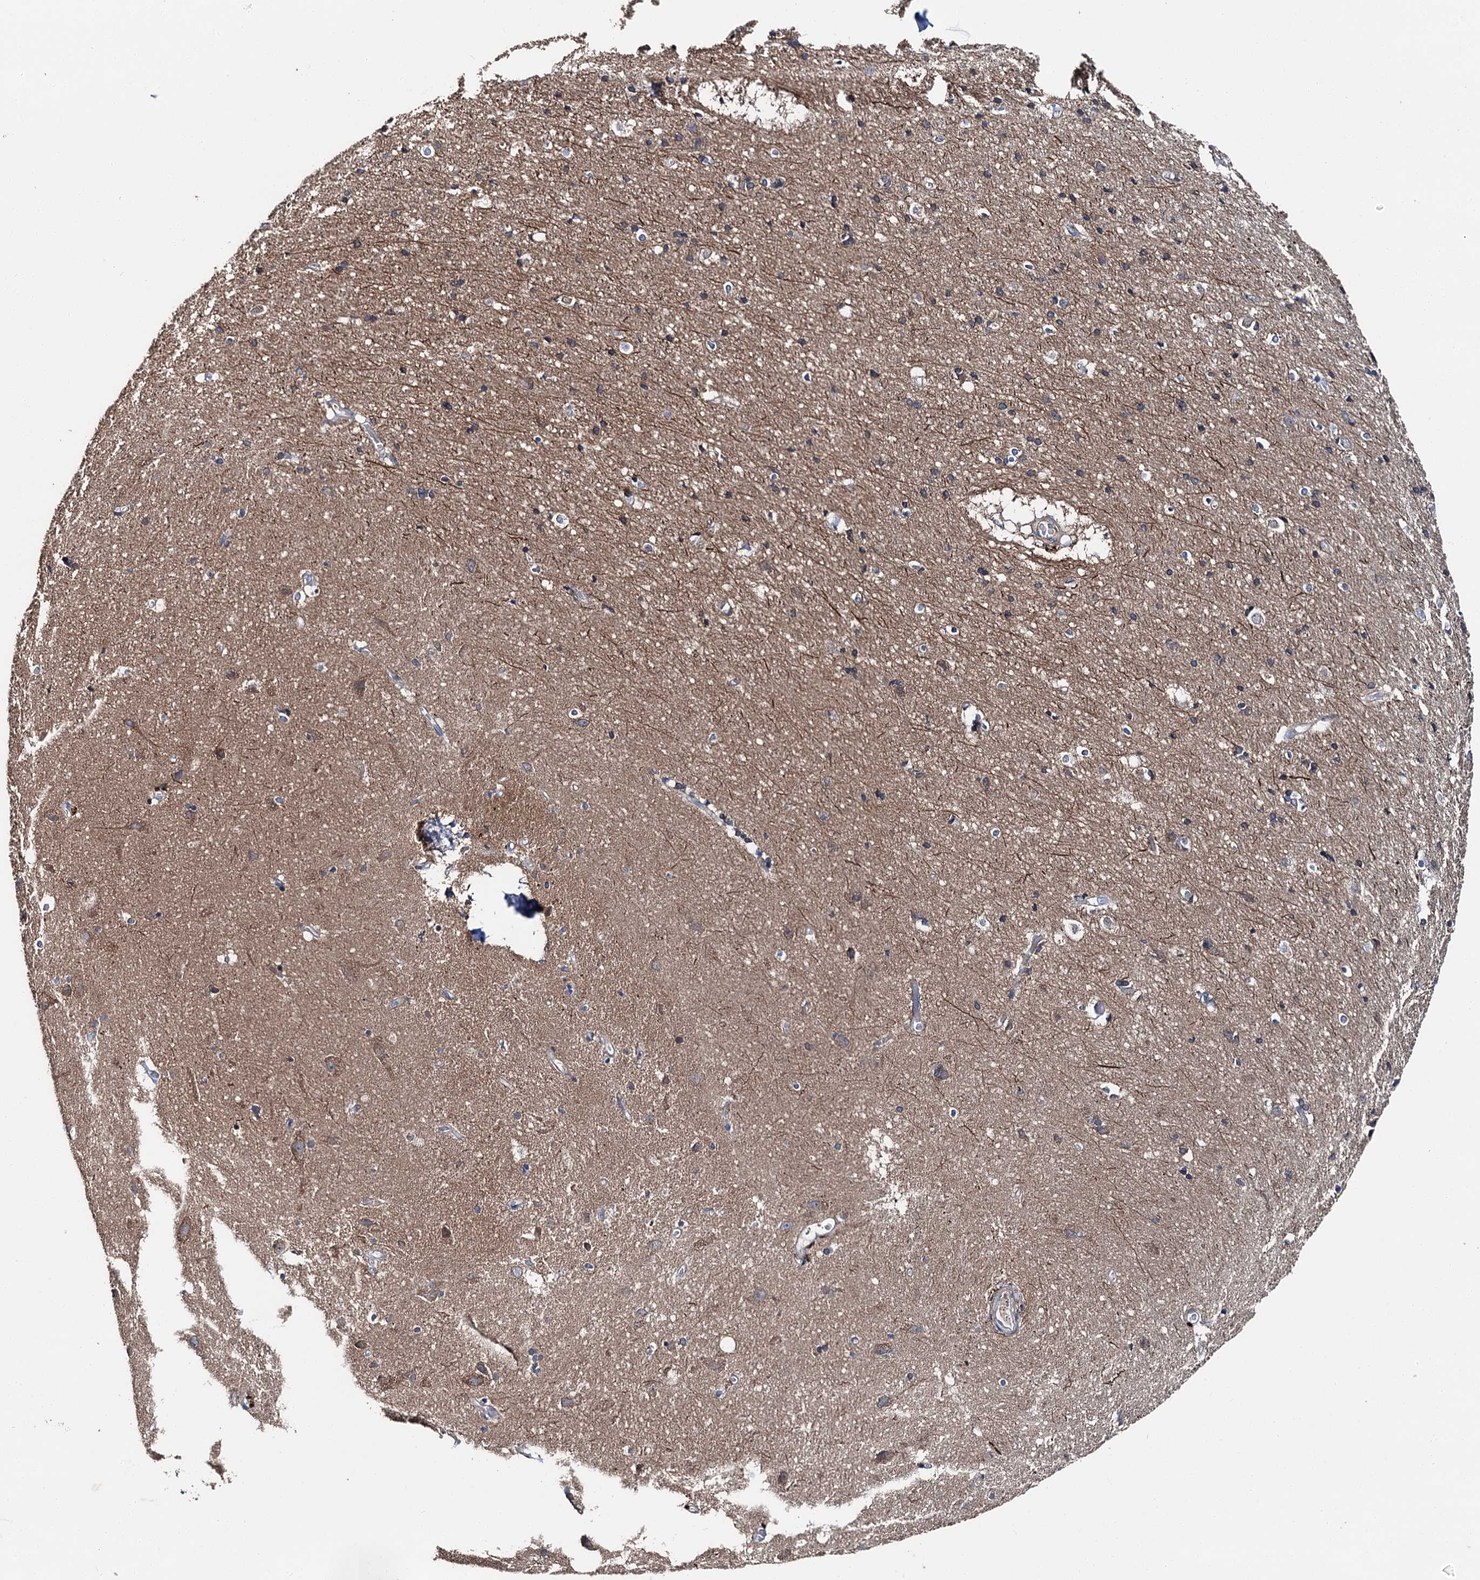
{"staining": {"intensity": "weak", "quantity": "25%-75%", "location": "cytoplasmic/membranous"}, "tissue": "cerebral cortex", "cell_type": "Endothelial cells", "image_type": "normal", "snomed": [{"axis": "morphology", "description": "Normal tissue, NOS"}, {"axis": "topography", "description": "Cerebral cortex"}], "caption": "Weak cytoplasmic/membranous protein staining is present in approximately 25%-75% of endothelial cells in cerebral cortex.", "gene": "SLC22A25", "patient": {"sex": "male", "age": 54}}